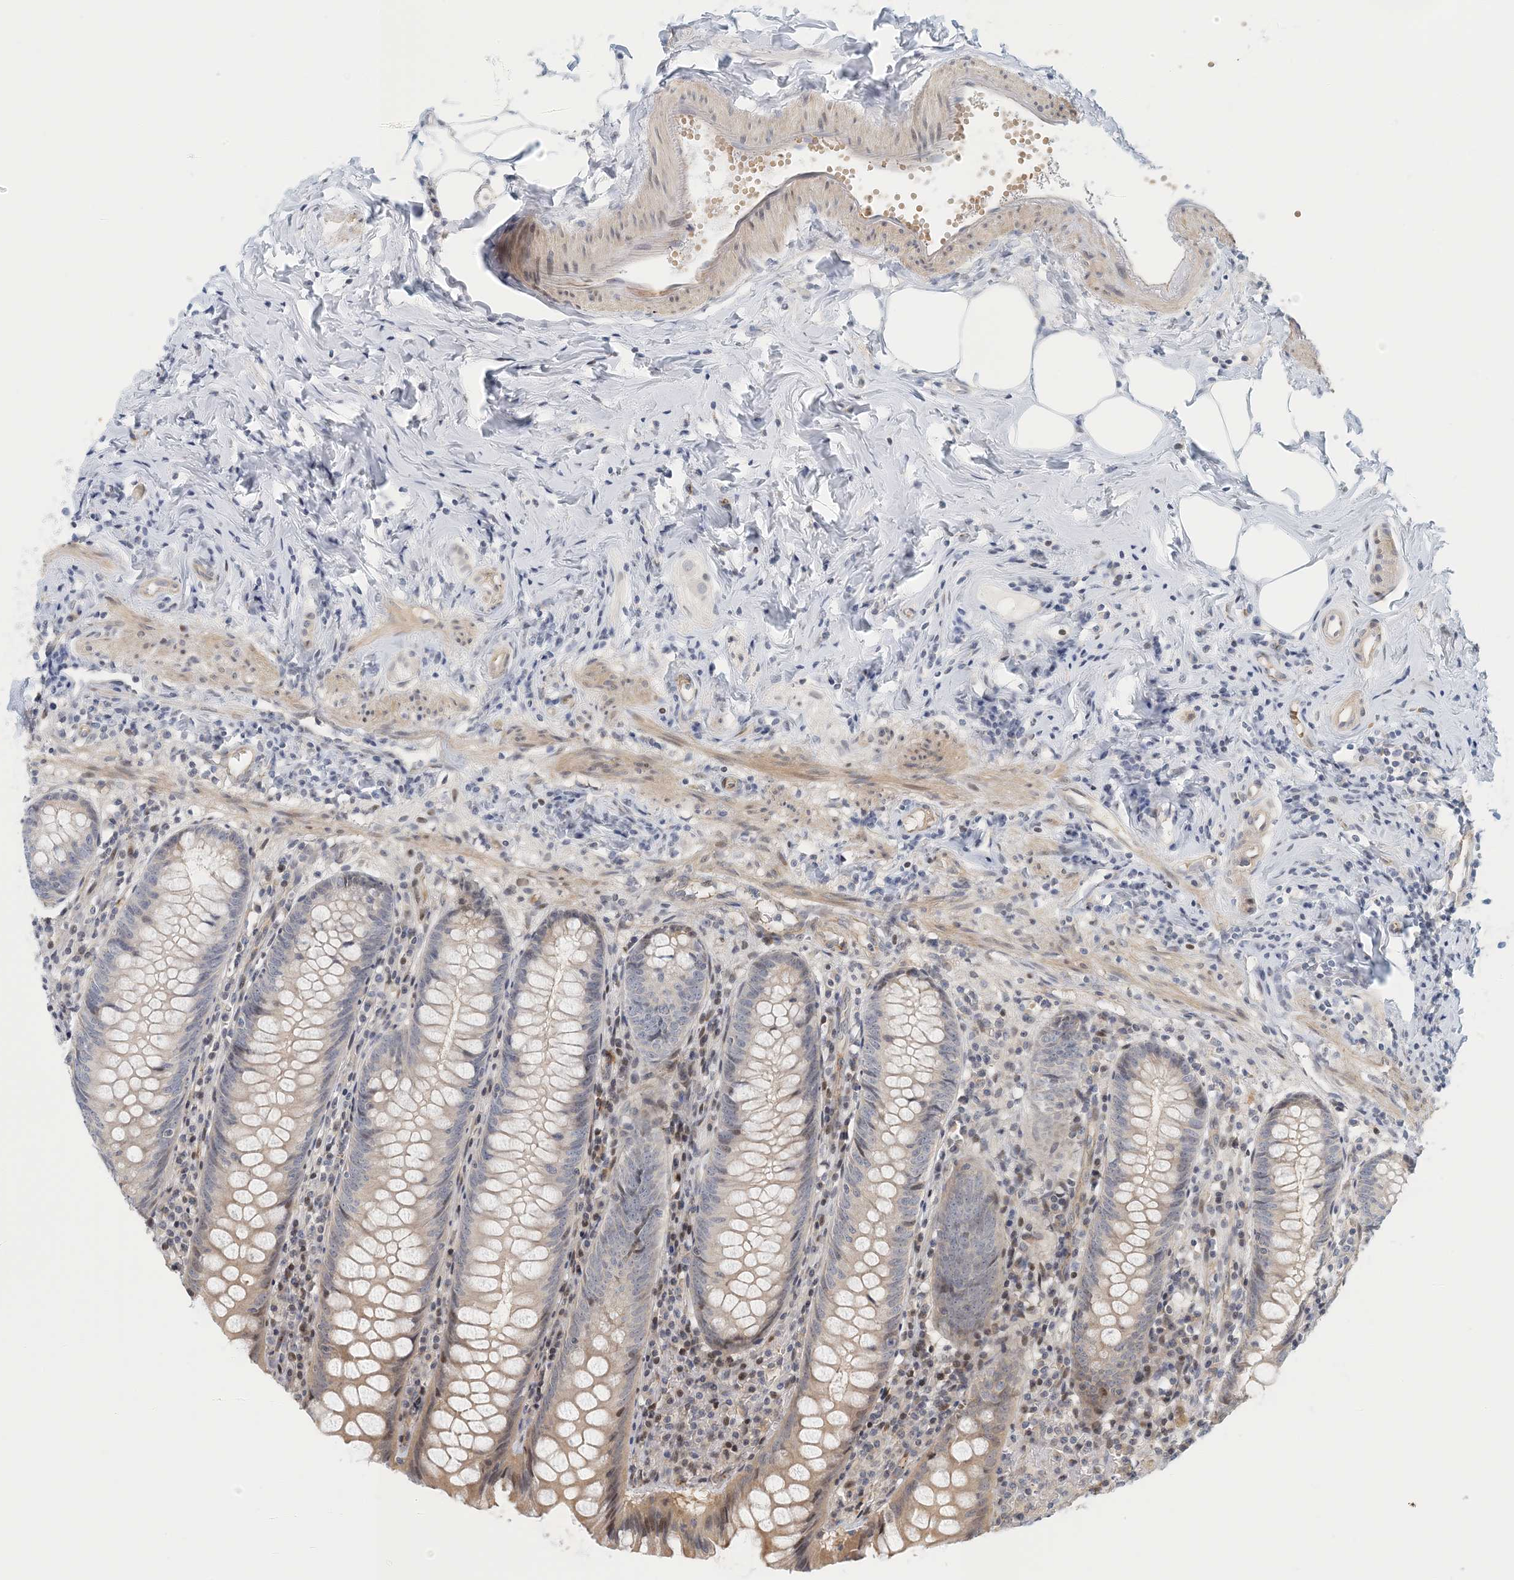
{"staining": {"intensity": "weak", "quantity": "<25%", "location": "cytoplasmic/membranous,nuclear"}, "tissue": "appendix", "cell_type": "Glandular cells", "image_type": "normal", "snomed": [{"axis": "morphology", "description": "Normal tissue, NOS"}, {"axis": "topography", "description": "Appendix"}], "caption": "DAB (3,3'-diaminobenzidine) immunohistochemical staining of benign human appendix reveals no significant staining in glandular cells. (DAB immunohistochemistry with hematoxylin counter stain).", "gene": "MAPKBP1", "patient": {"sex": "female", "age": 54}}